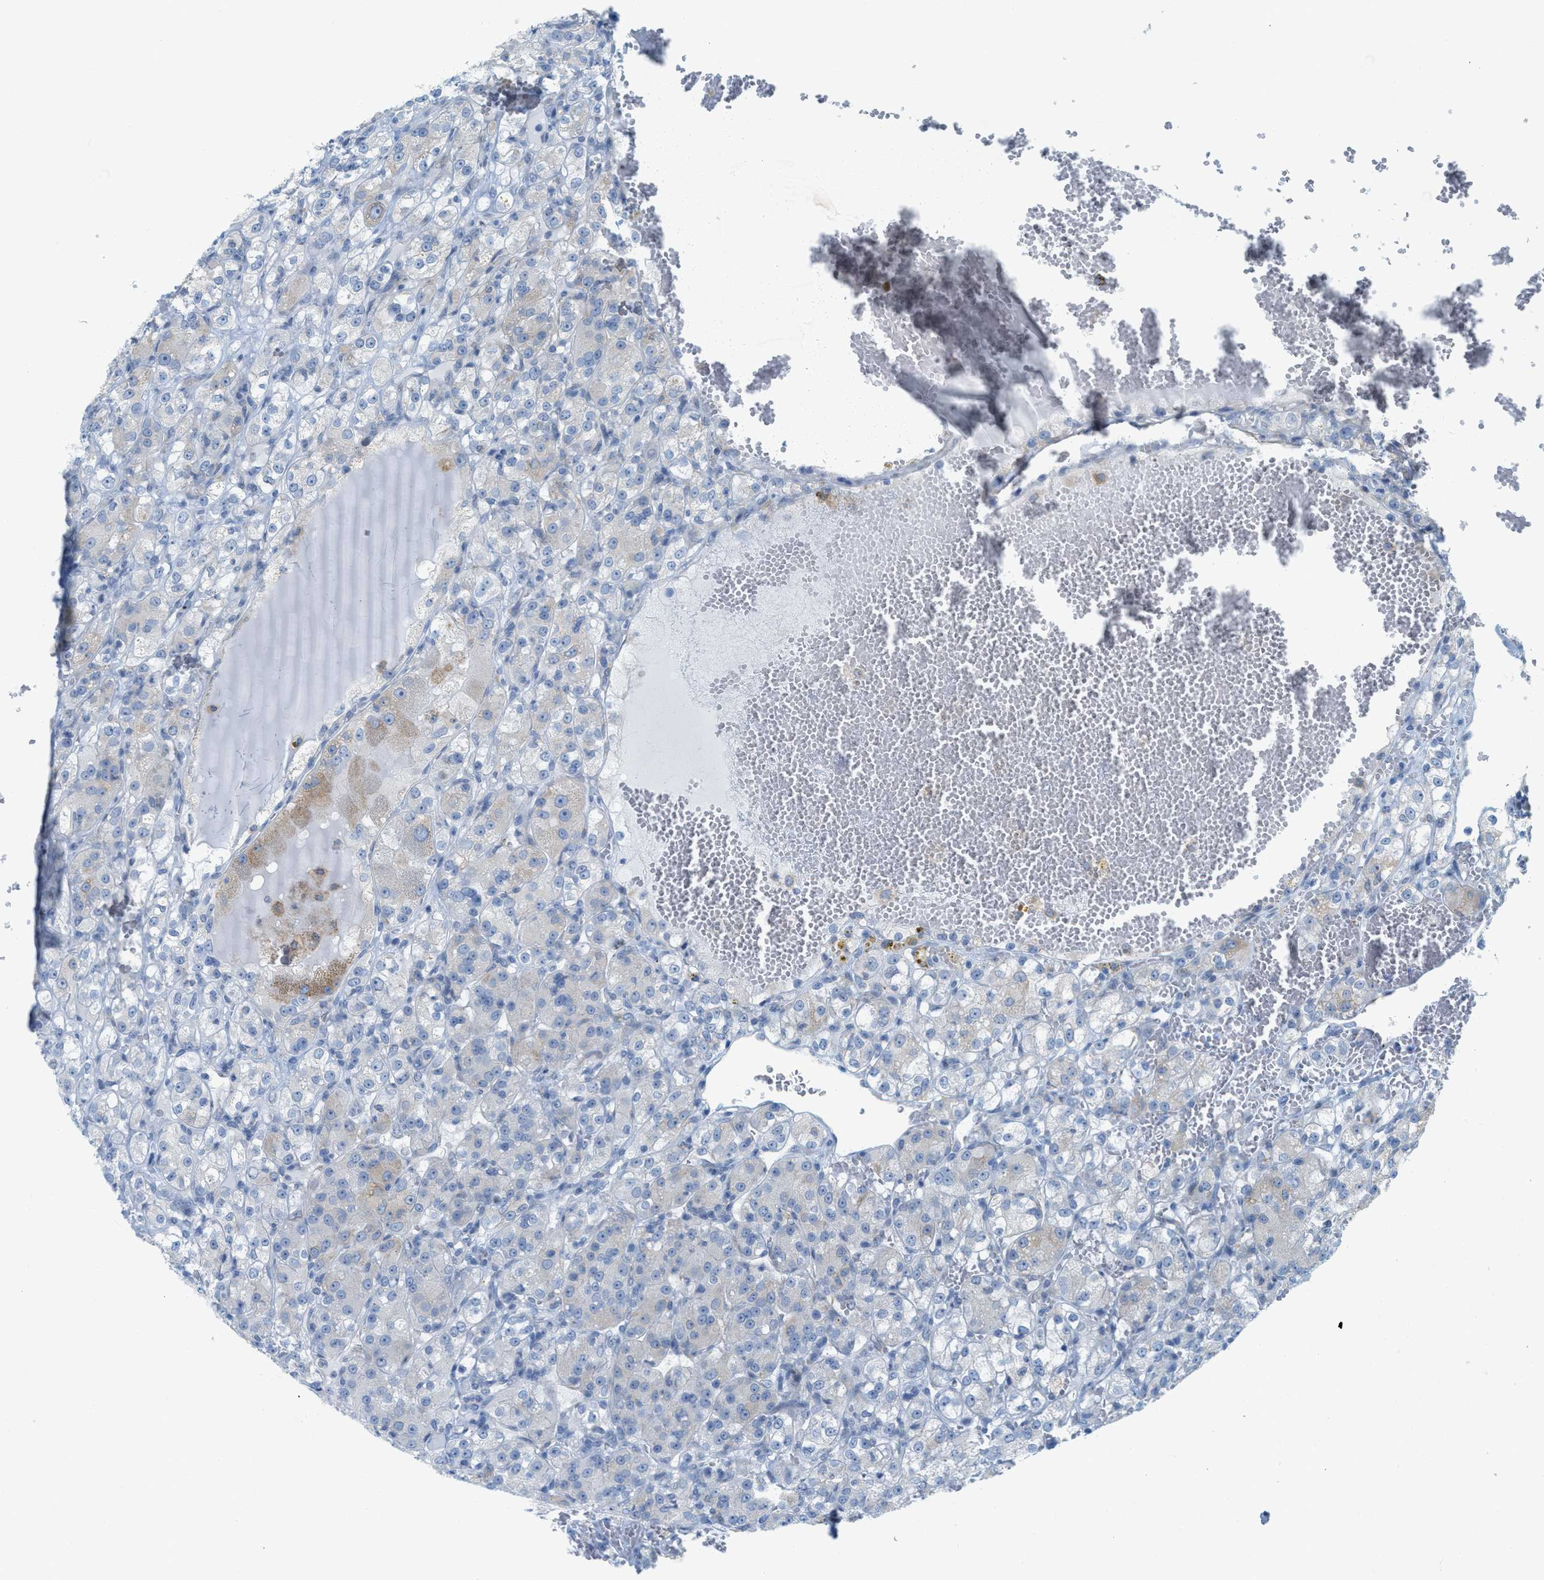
{"staining": {"intensity": "negative", "quantity": "none", "location": "none"}, "tissue": "renal cancer", "cell_type": "Tumor cells", "image_type": "cancer", "snomed": [{"axis": "morphology", "description": "Normal tissue, NOS"}, {"axis": "morphology", "description": "Adenocarcinoma, NOS"}, {"axis": "topography", "description": "Kidney"}], "caption": "Histopathology image shows no protein staining in tumor cells of adenocarcinoma (renal) tissue.", "gene": "TEX264", "patient": {"sex": "male", "age": 61}}